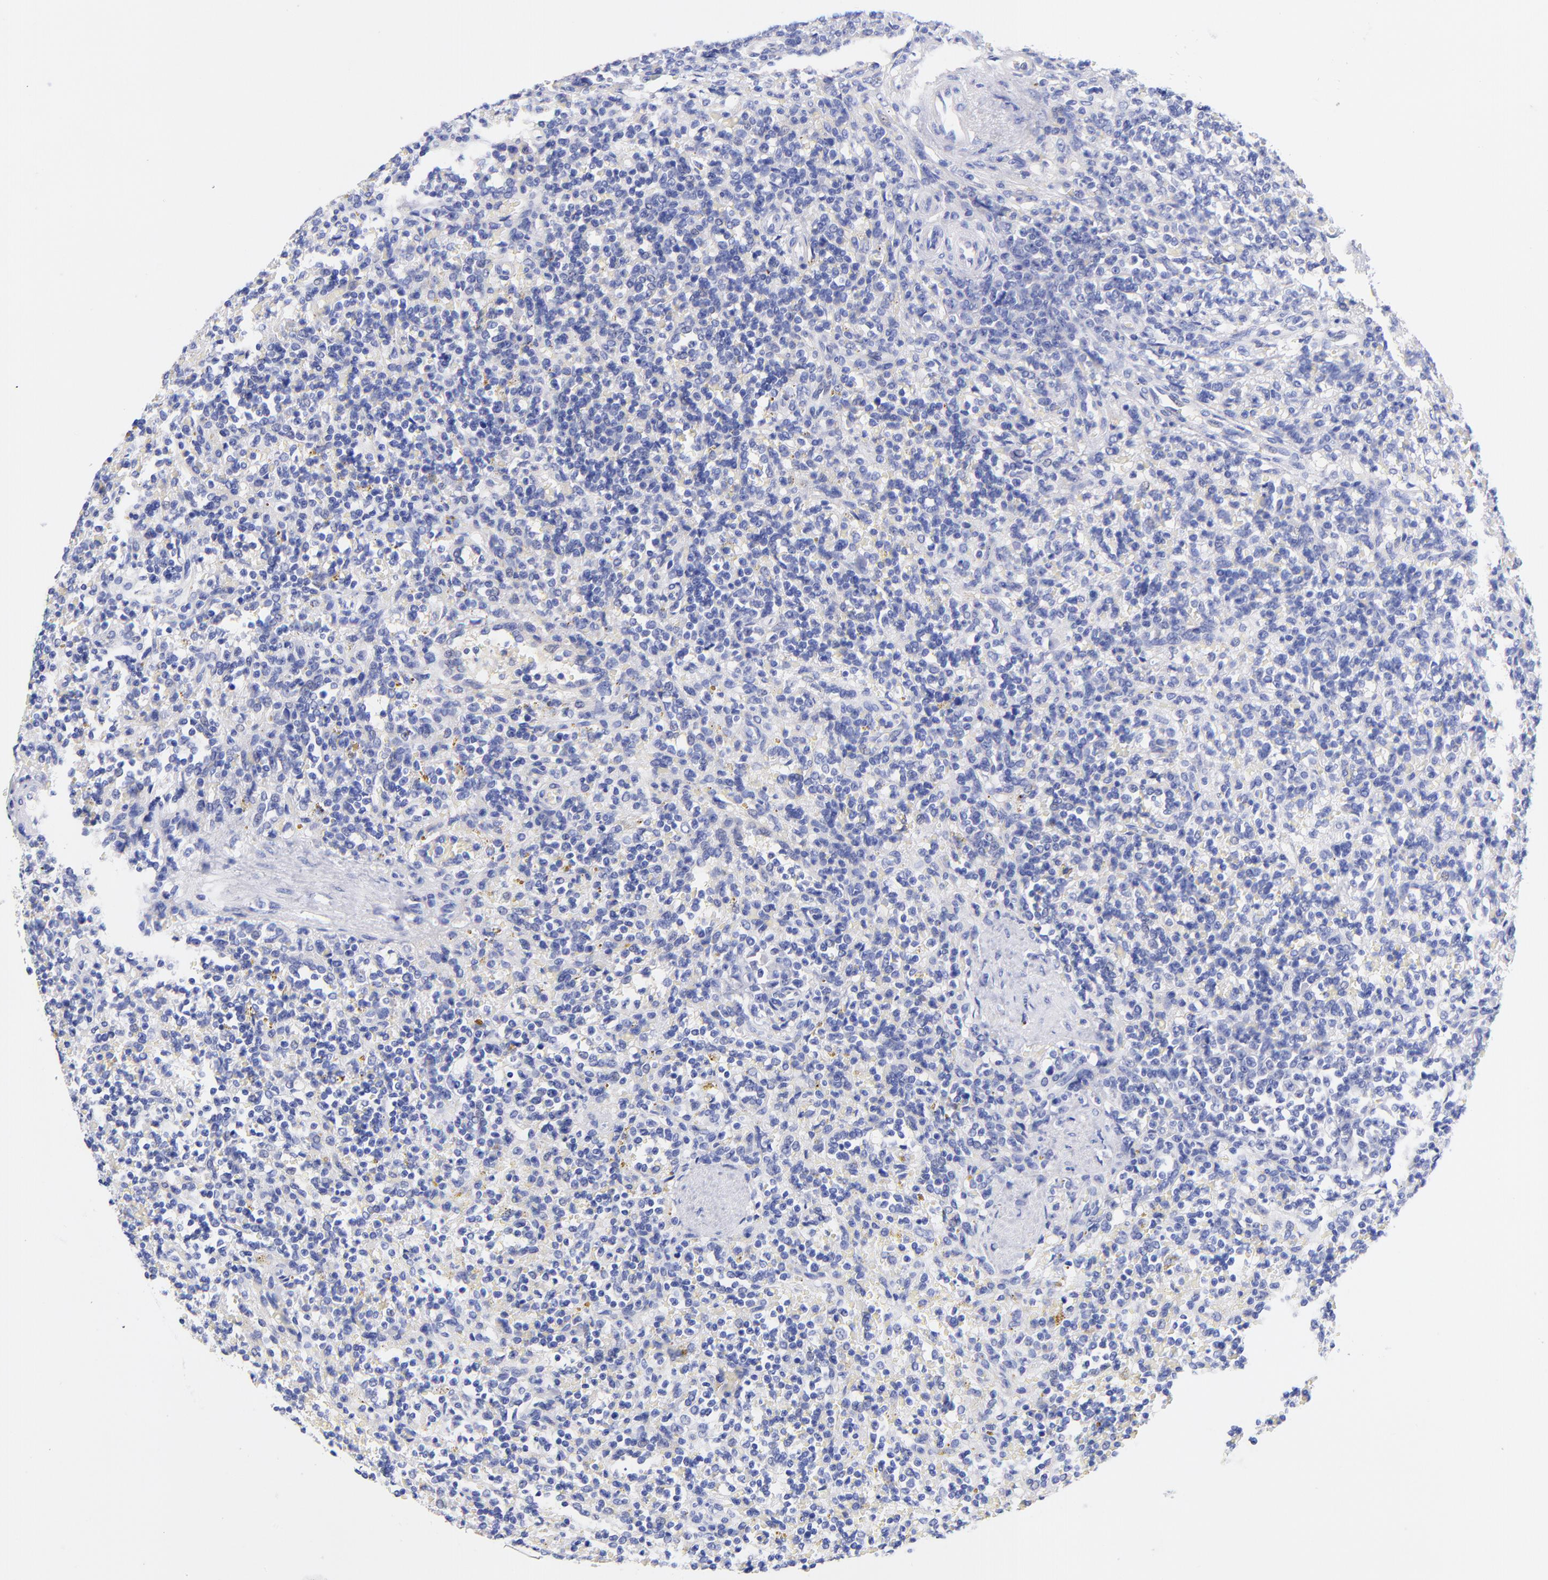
{"staining": {"intensity": "negative", "quantity": "none", "location": "none"}, "tissue": "lymphoma", "cell_type": "Tumor cells", "image_type": "cancer", "snomed": [{"axis": "morphology", "description": "Malignant lymphoma, non-Hodgkin's type, Low grade"}, {"axis": "topography", "description": "Spleen"}], "caption": "Lymphoma was stained to show a protein in brown. There is no significant positivity in tumor cells.", "gene": "GPHN", "patient": {"sex": "male", "age": 67}}